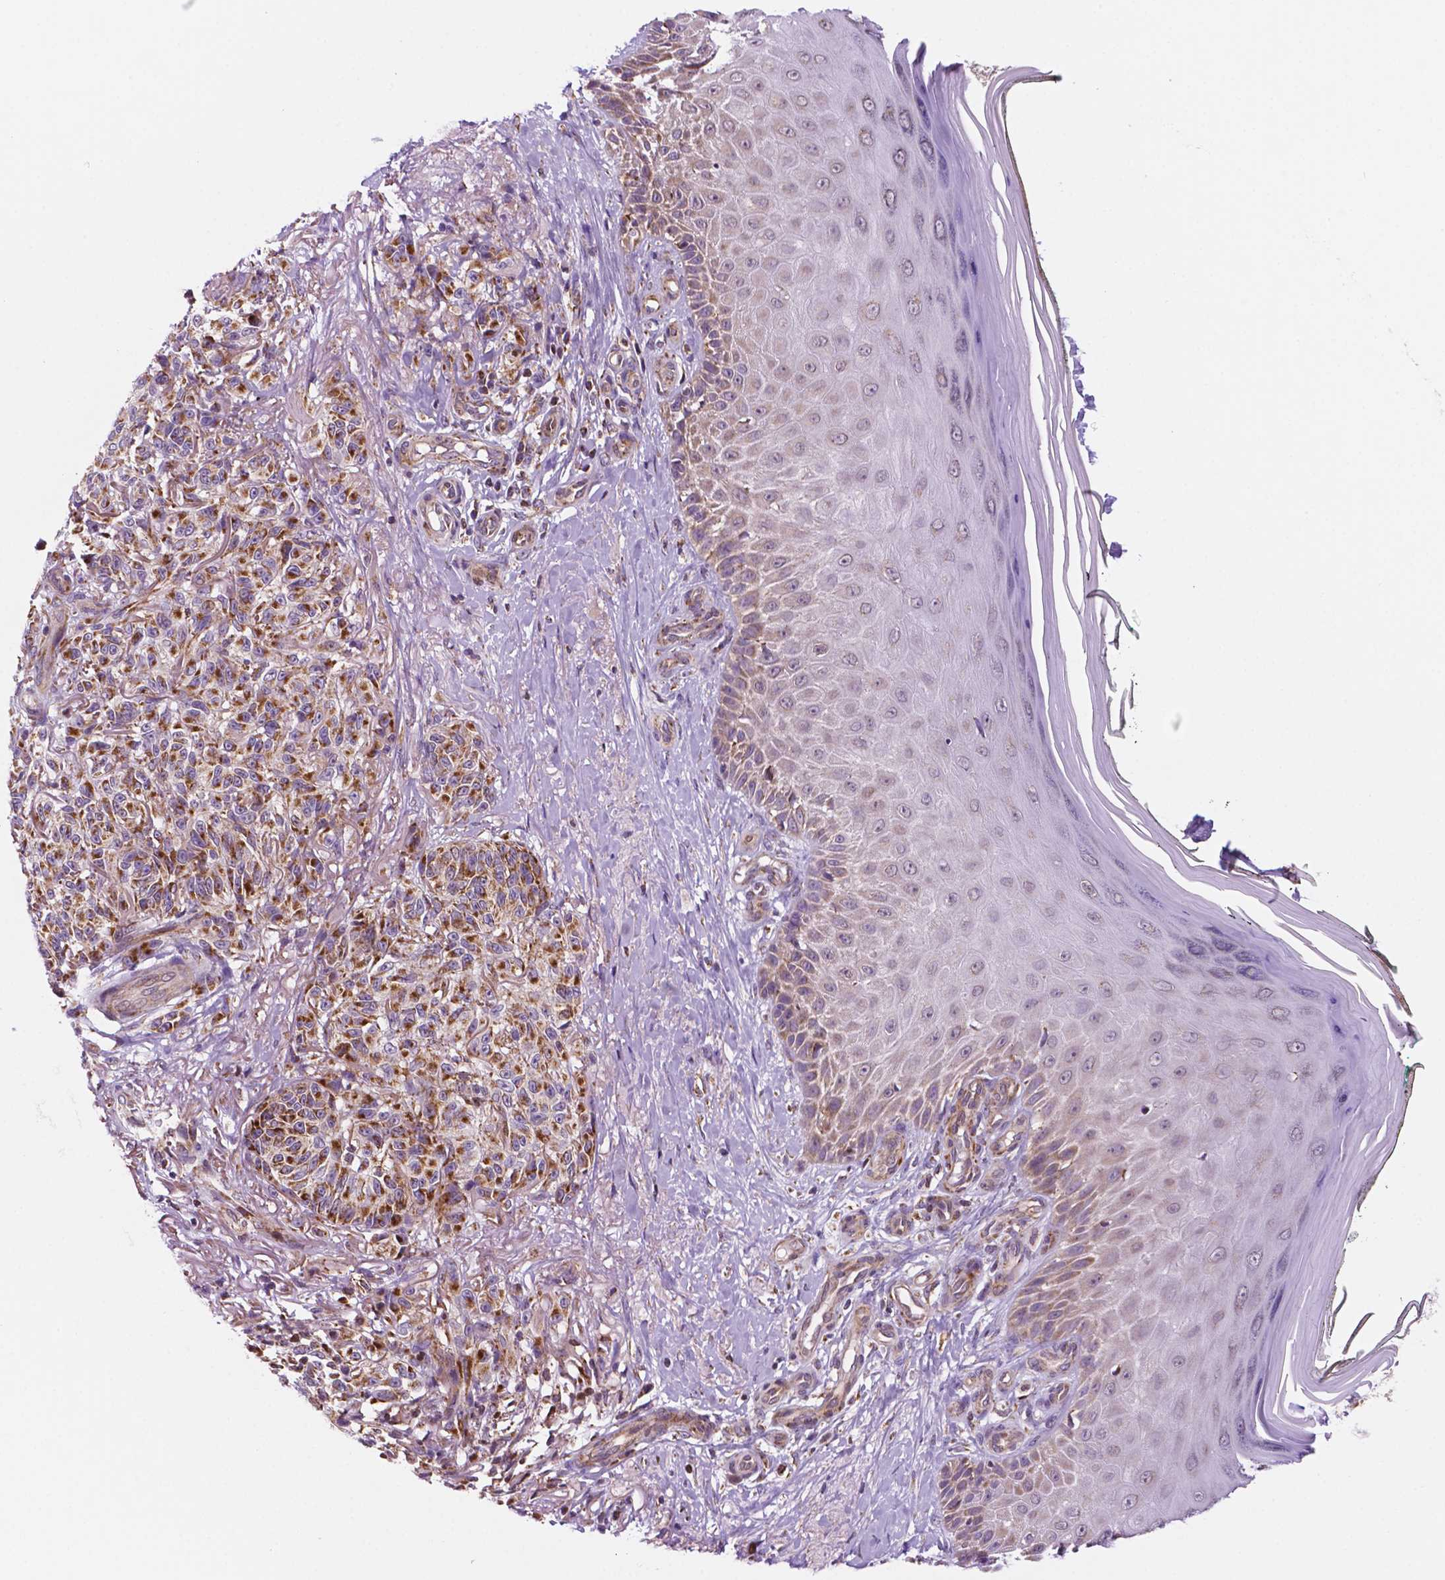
{"staining": {"intensity": "moderate", "quantity": ">75%", "location": "cytoplasmic/membranous"}, "tissue": "melanoma", "cell_type": "Tumor cells", "image_type": "cancer", "snomed": [{"axis": "morphology", "description": "Malignant melanoma, NOS"}, {"axis": "topography", "description": "Skin"}], "caption": "Immunohistochemistry (IHC) histopathology image of human melanoma stained for a protein (brown), which reveals medium levels of moderate cytoplasmic/membranous staining in about >75% of tumor cells.", "gene": "GEMIN4", "patient": {"sex": "female", "age": 85}}